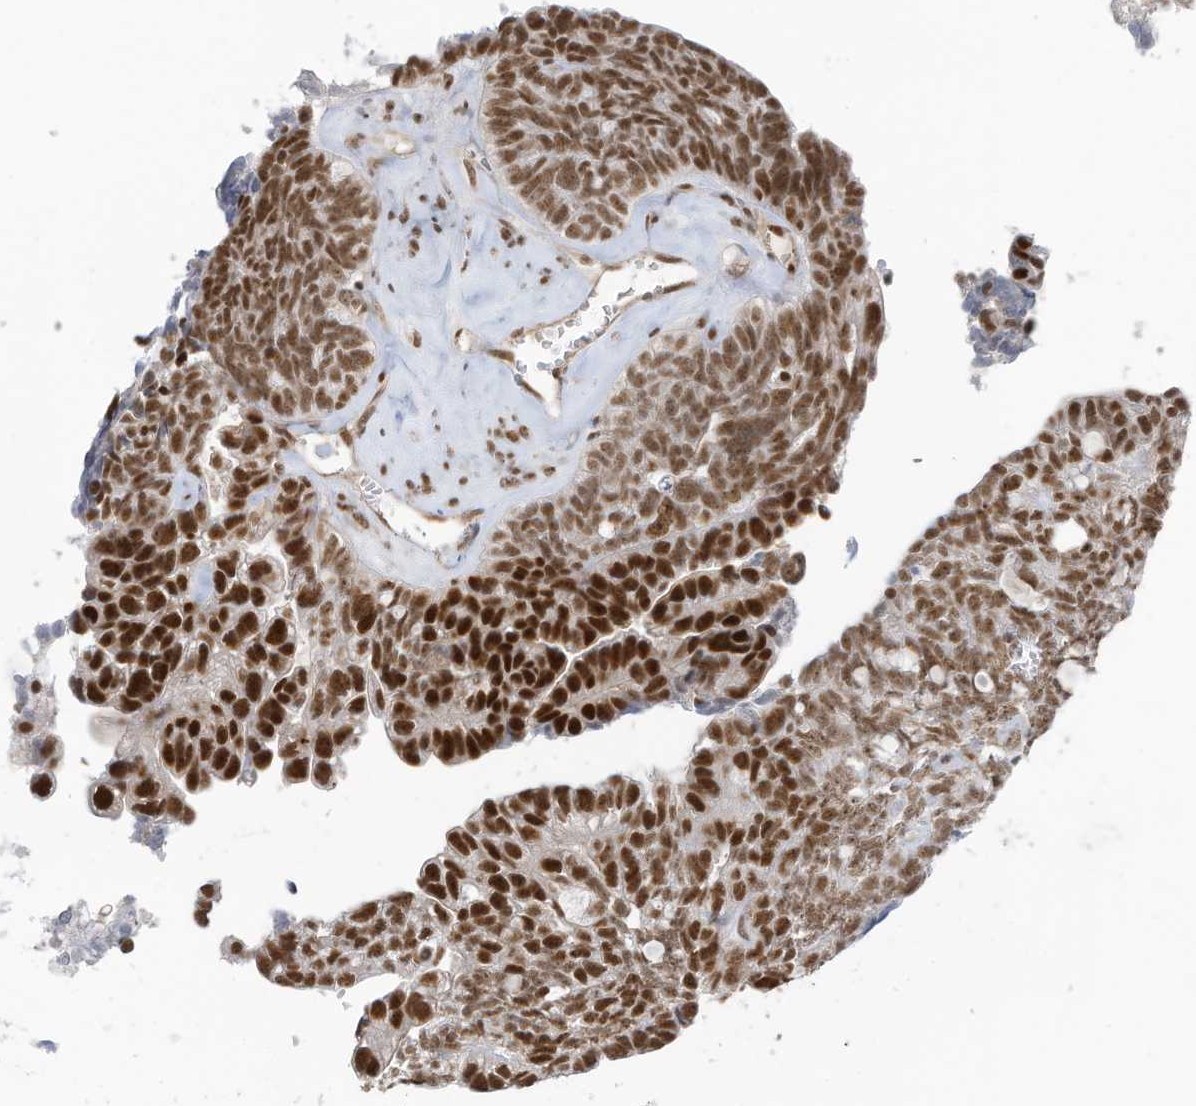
{"staining": {"intensity": "strong", "quantity": ">75%", "location": "nuclear"}, "tissue": "ovarian cancer", "cell_type": "Tumor cells", "image_type": "cancer", "snomed": [{"axis": "morphology", "description": "Cystadenocarcinoma, serous, NOS"}, {"axis": "topography", "description": "Ovary"}], "caption": "A micrograph of ovarian serous cystadenocarcinoma stained for a protein reveals strong nuclear brown staining in tumor cells. (DAB (3,3'-diaminobenzidine) IHC, brown staining for protein, blue staining for nuclei).", "gene": "DBR1", "patient": {"sex": "female", "age": 79}}